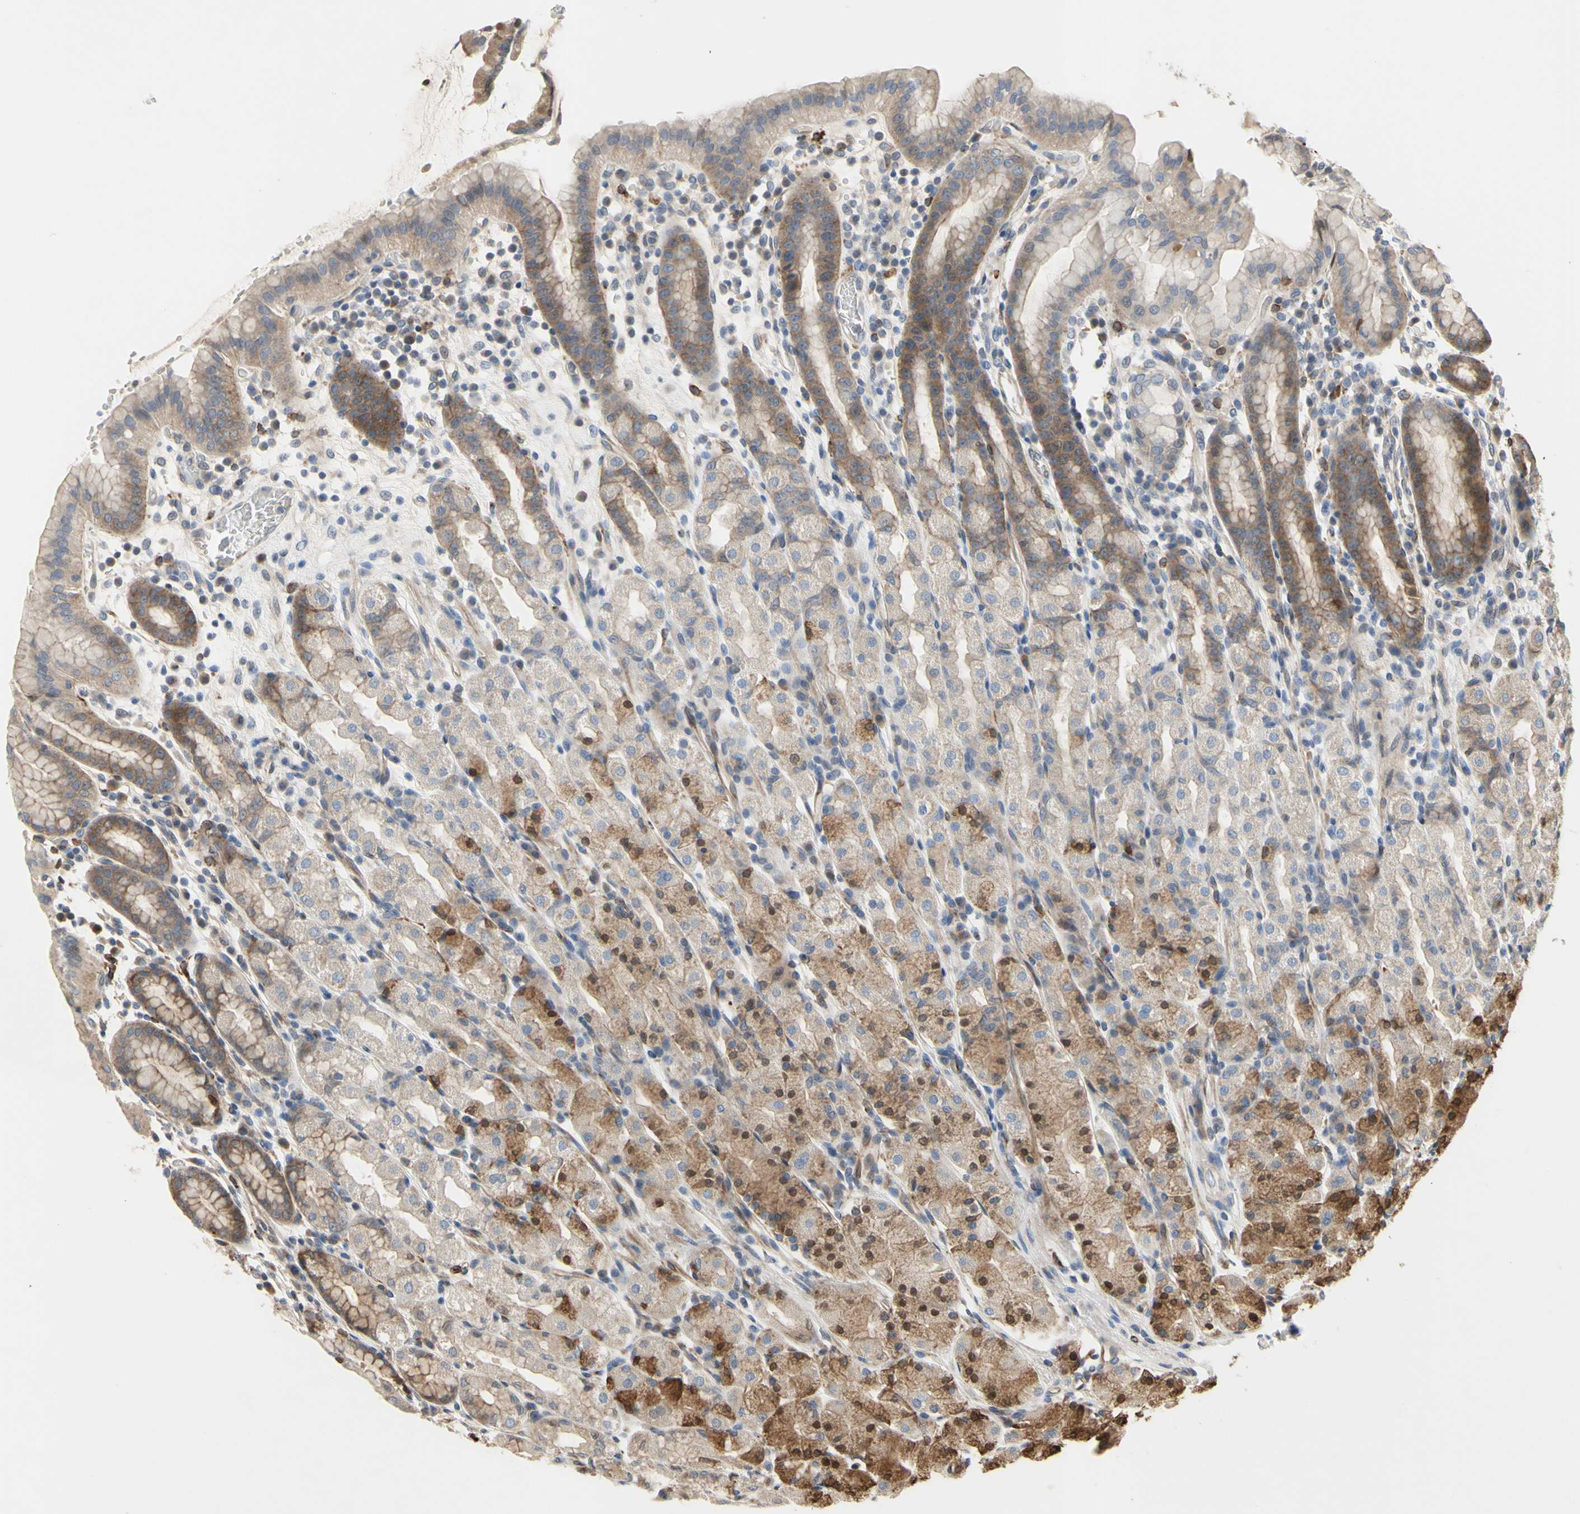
{"staining": {"intensity": "weak", "quantity": ">75%", "location": "cytoplasmic/membranous"}, "tissue": "stomach", "cell_type": "Glandular cells", "image_type": "normal", "snomed": [{"axis": "morphology", "description": "Normal tissue, NOS"}, {"axis": "topography", "description": "Stomach, upper"}], "caption": "Stomach stained for a protein displays weak cytoplasmic/membranous positivity in glandular cells. The protein of interest is stained brown, and the nuclei are stained in blue (DAB (3,3'-diaminobenzidine) IHC with brightfield microscopy, high magnification).", "gene": "PLXNA2", "patient": {"sex": "male", "age": 68}}